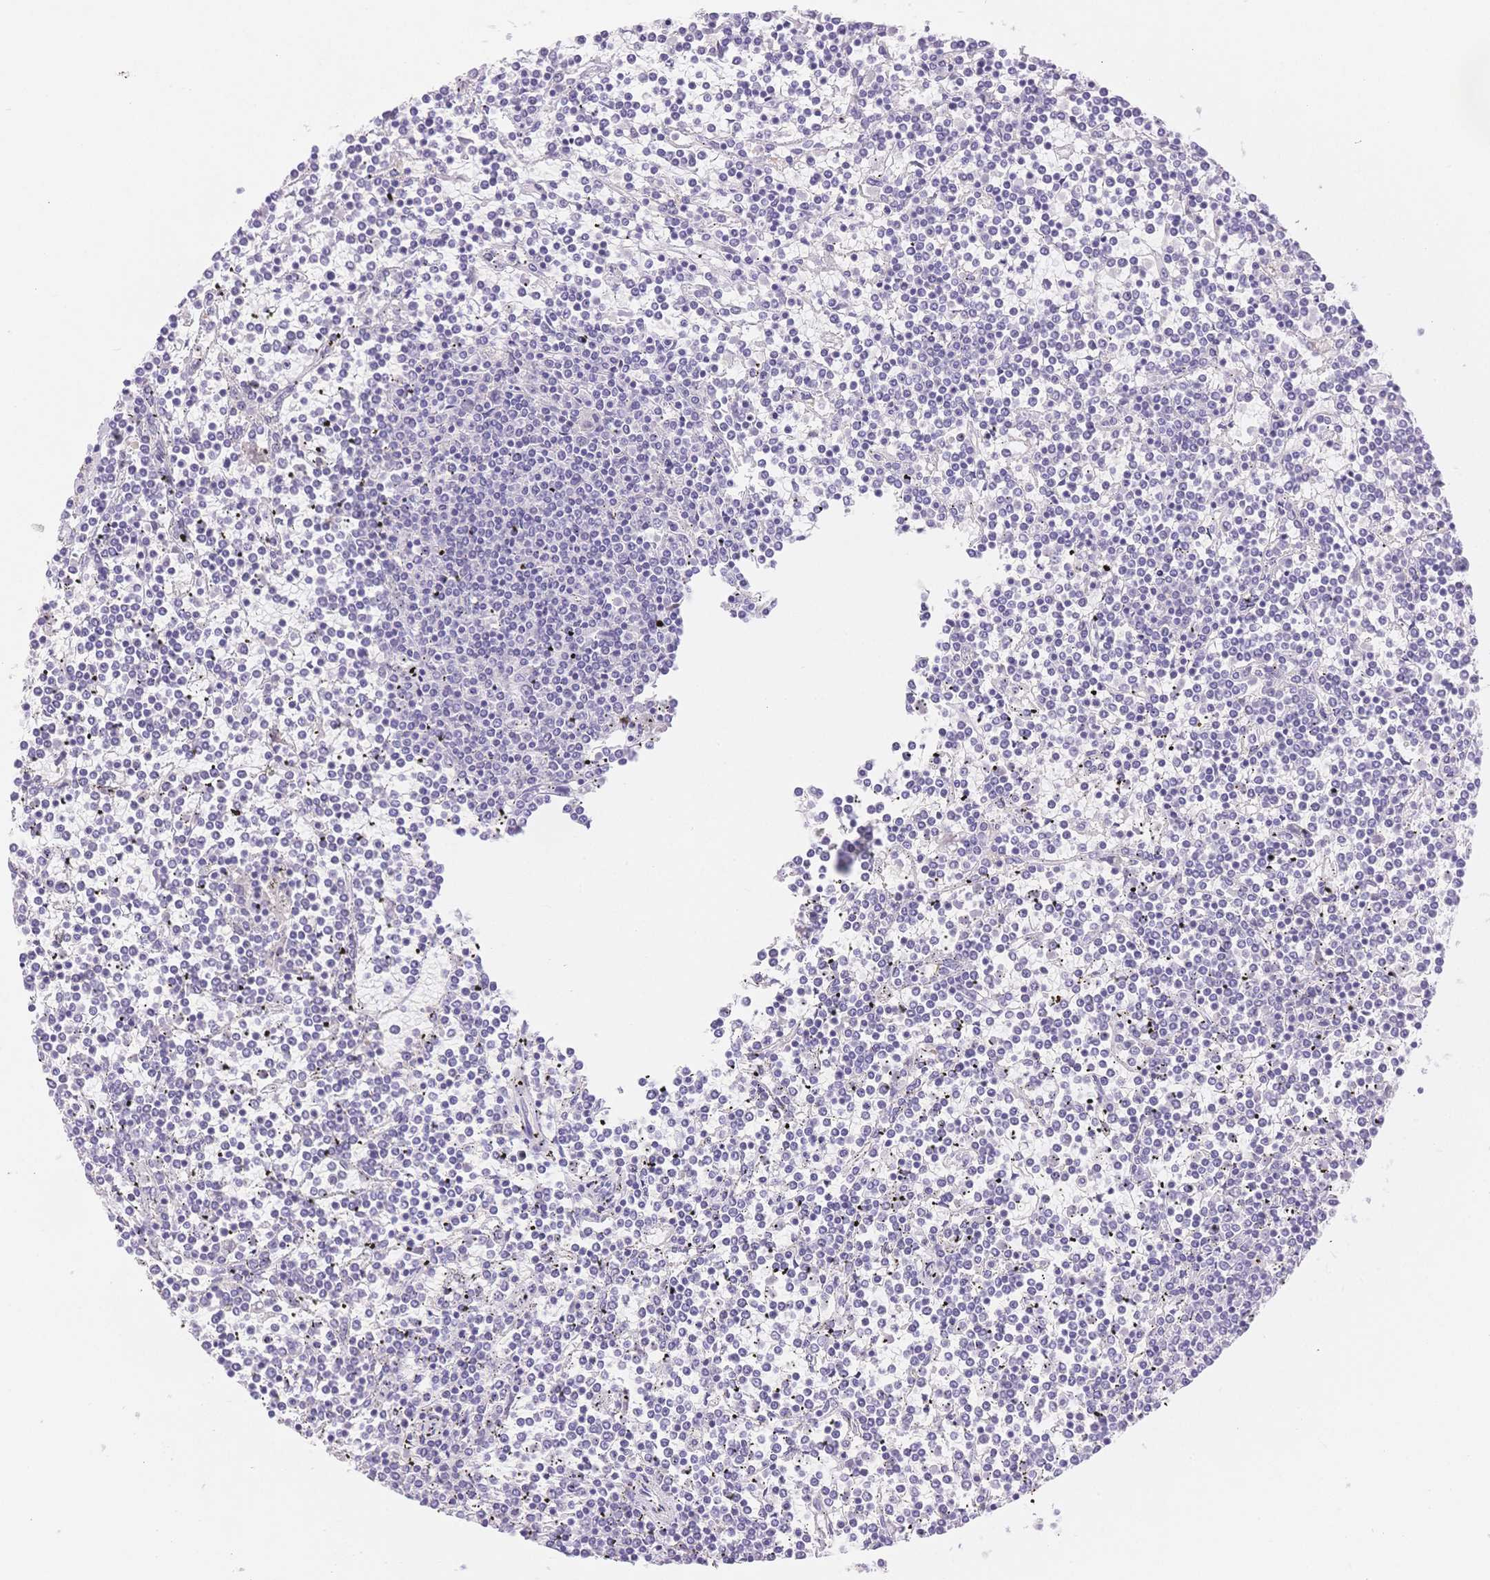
{"staining": {"intensity": "negative", "quantity": "none", "location": "none"}, "tissue": "lymphoma", "cell_type": "Tumor cells", "image_type": "cancer", "snomed": [{"axis": "morphology", "description": "Malignant lymphoma, non-Hodgkin's type, Low grade"}, {"axis": "topography", "description": "Spleen"}], "caption": "High power microscopy micrograph of an immunohistochemistry (IHC) micrograph of malignant lymphoma, non-Hodgkin's type (low-grade), revealing no significant expression in tumor cells. (Immunohistochemistry (ihc), brightfield microscopy, high magnification).", "gene": "MYOM1", "patient": {"sex": "female", "age": 19}}